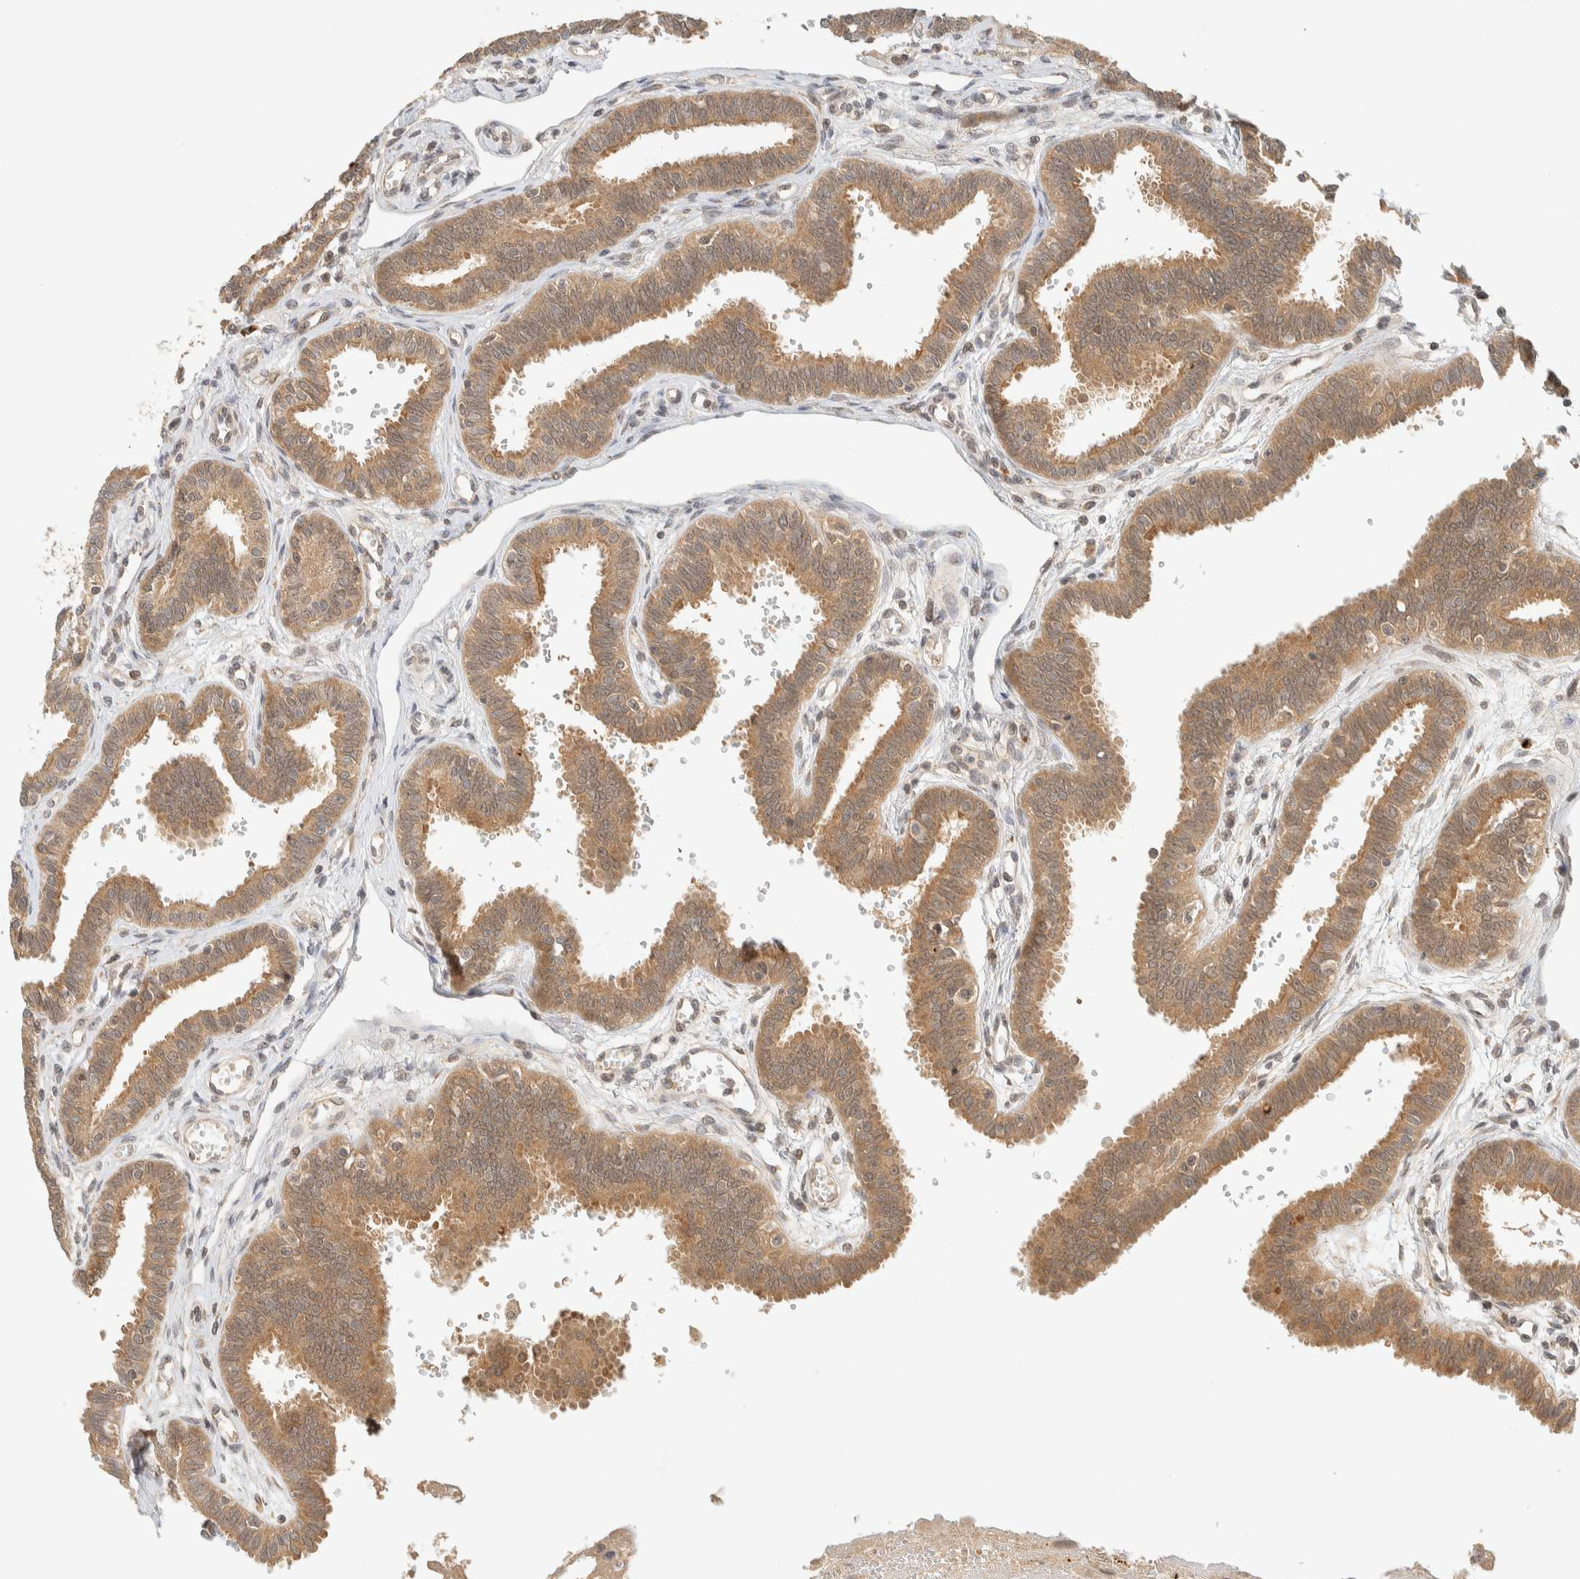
{"staining": {"intensity": "moderate", "quantity": ">75%", "location": "cytoplasmic/membranous"}, "tissue": "fallopian tube", "cell_type": "Glandular cells", "image_type": "normal", "snomed": [{"axis": "morphology", "description": "Normal tissue, NOS"}, {"axis": "topography", "description": "Fallopian tube"}], "caption": "IHC (DAB) staining of normal fallopian tube shows moderate cytoplasmic/membranous protein positivity in about >75% of glandular cells.", "gene": "KIFAP3", "patient": {"sex": "female", "age": 32}}